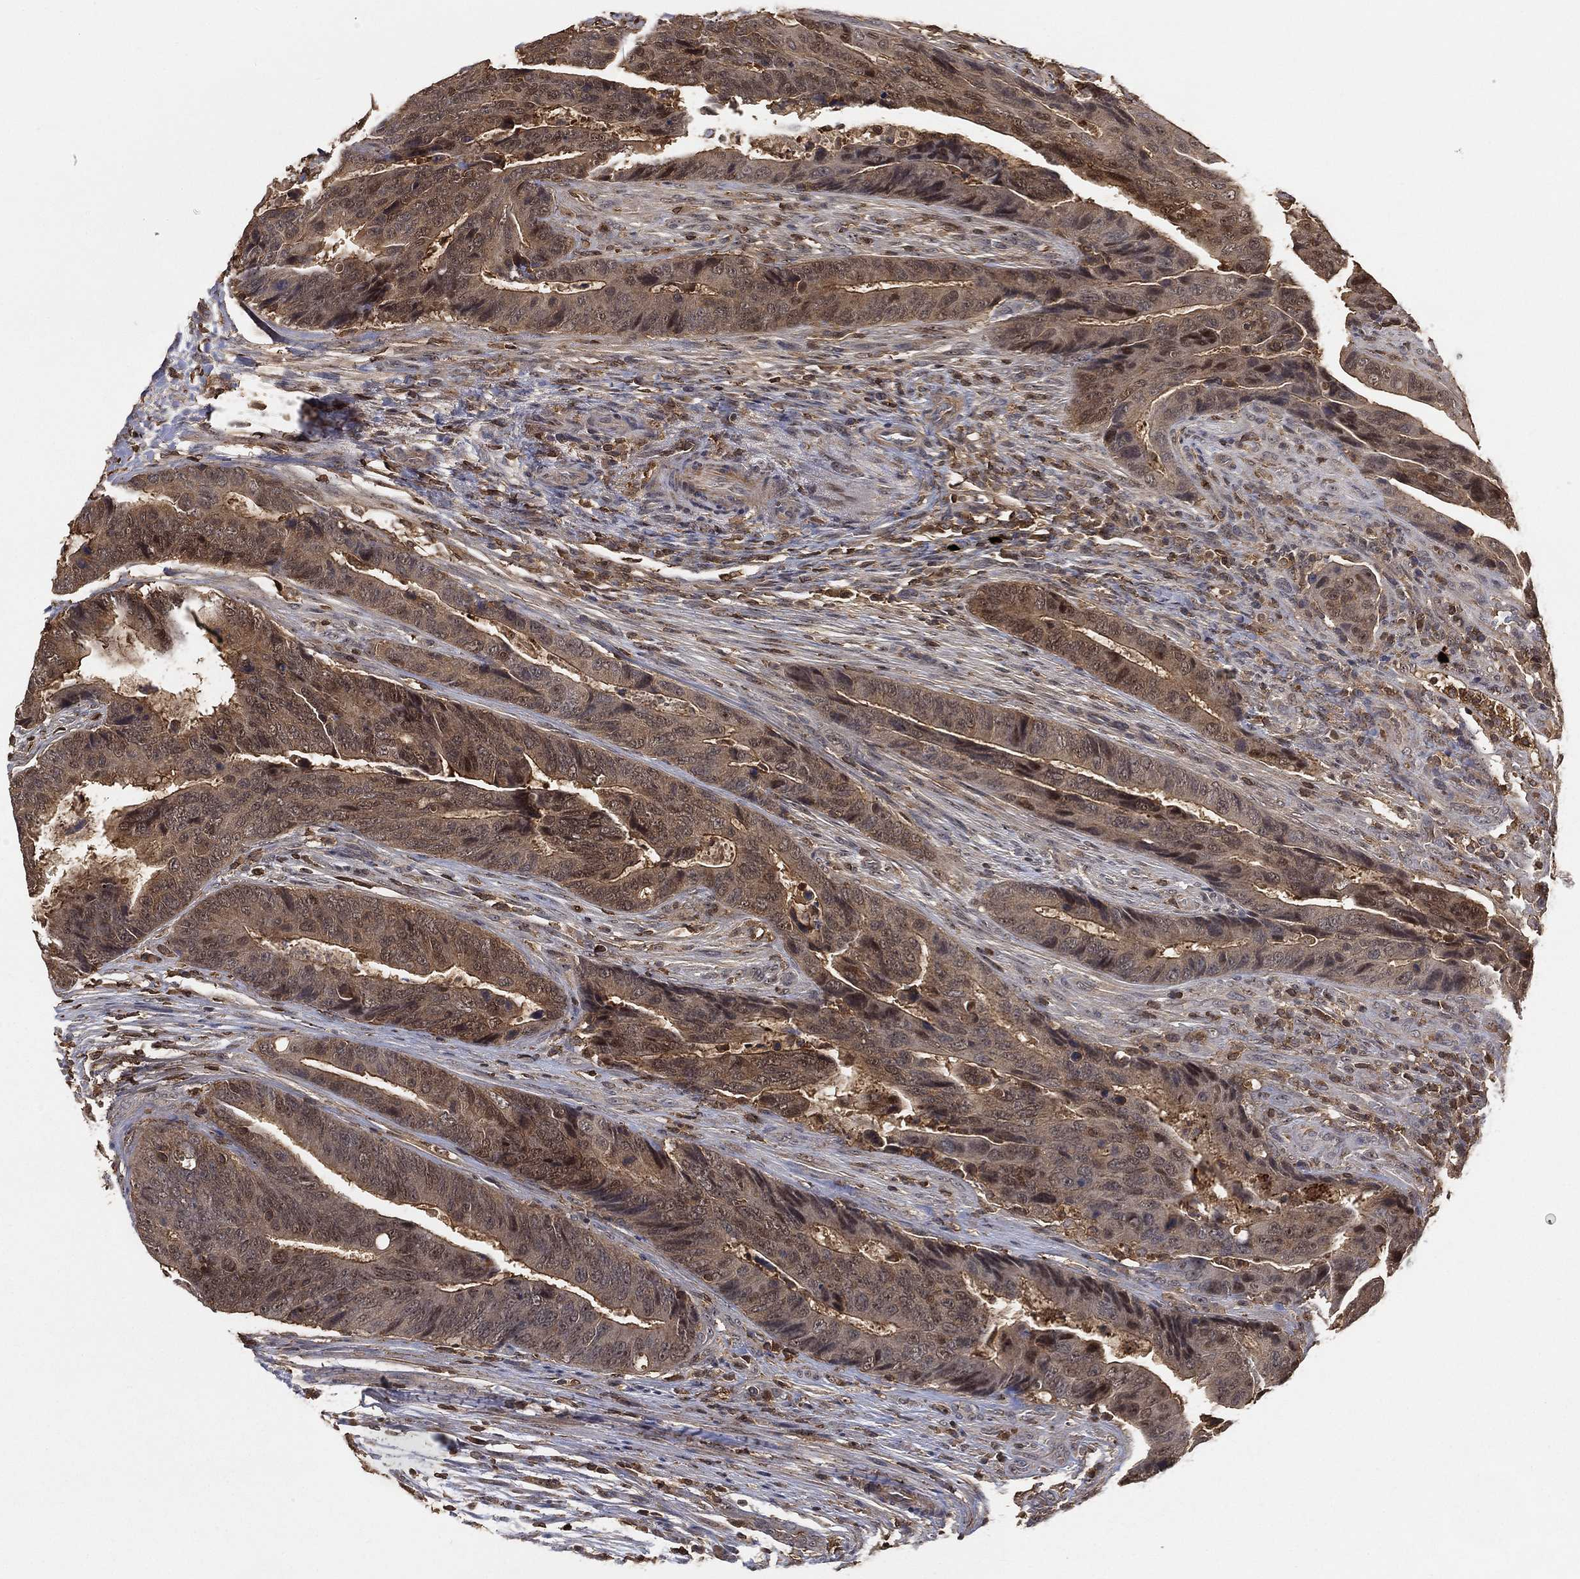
{"staining": {"intensity": "weak", "quantity": "<25%", "location": "cytoplasmic/membranous"}, "tissue": "colorectal cancer", "cell_type": "Tumor cells", "image_type": "cancer", "snomed": [{"axis": "morphology", "description": "Adenocarcinoma, NOS"}, {"axis": "topography", "description": "Colon"}], "caption": "An image of adenocarcinoma (colorectal) stained for a protein exhibits no brown staining in tumor cells.", "gene": "CRYL1", "patient": {"sex": "female", "age": 56}}